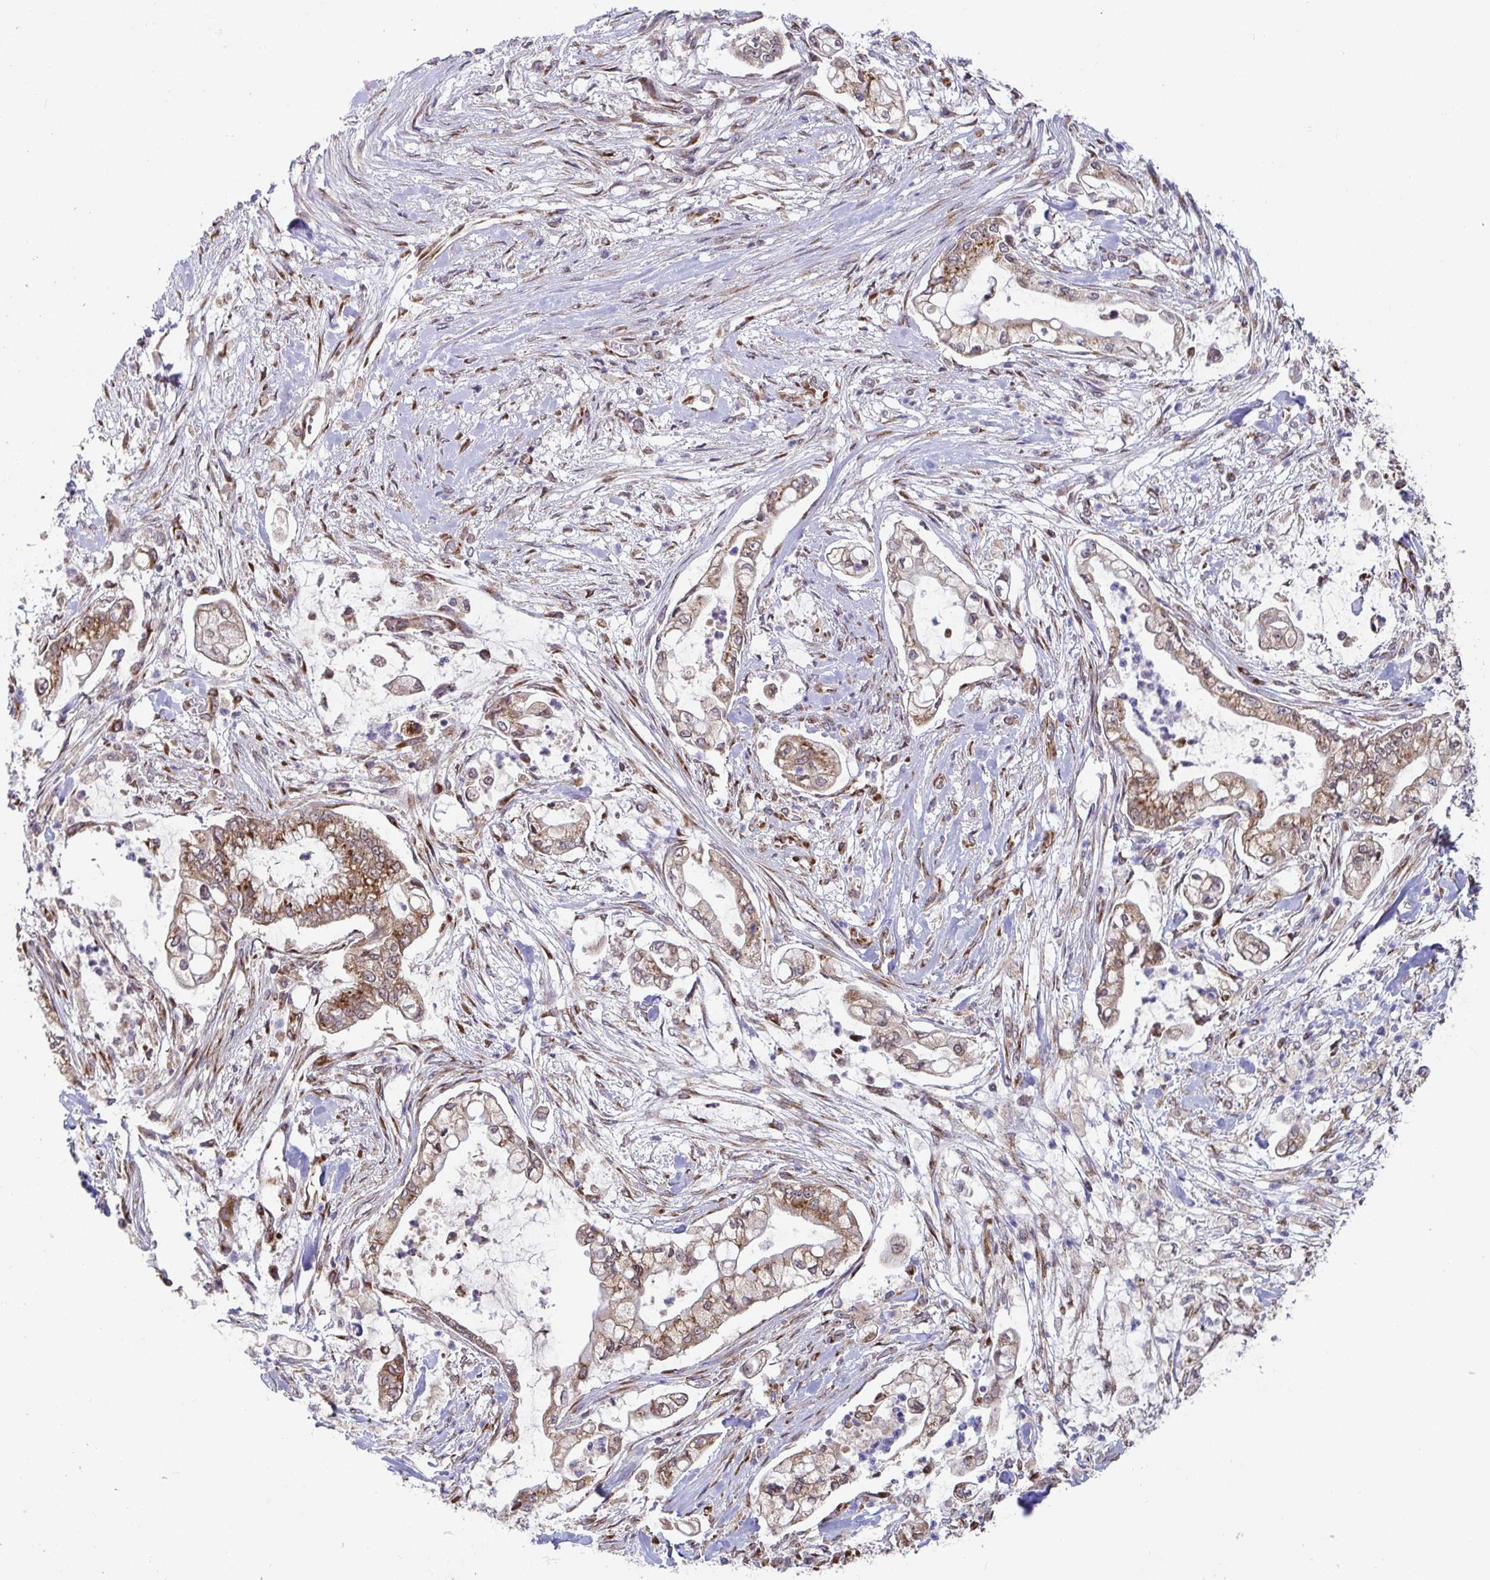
{"staining": {"intensity": "moderate", "quantity": ">75%", "location": "cytoplasmic/membranous"}, "tissue": "pancreatic cancer", "cell_type": "Tumor cells", "image_type": "cancer", "snomed": [{"axis": "morphology", "description": "Adenocarcinoma, NOS"}, {"axis": "topography", "description": "Pancreas"}], "caption": "Pancreatic cancer (adenocarcinoma) stained with a protein marker shows moderate staining in tumor cells.", "gene": "ATP5MJ", "patient": {"sex": "female", "age": 69}}